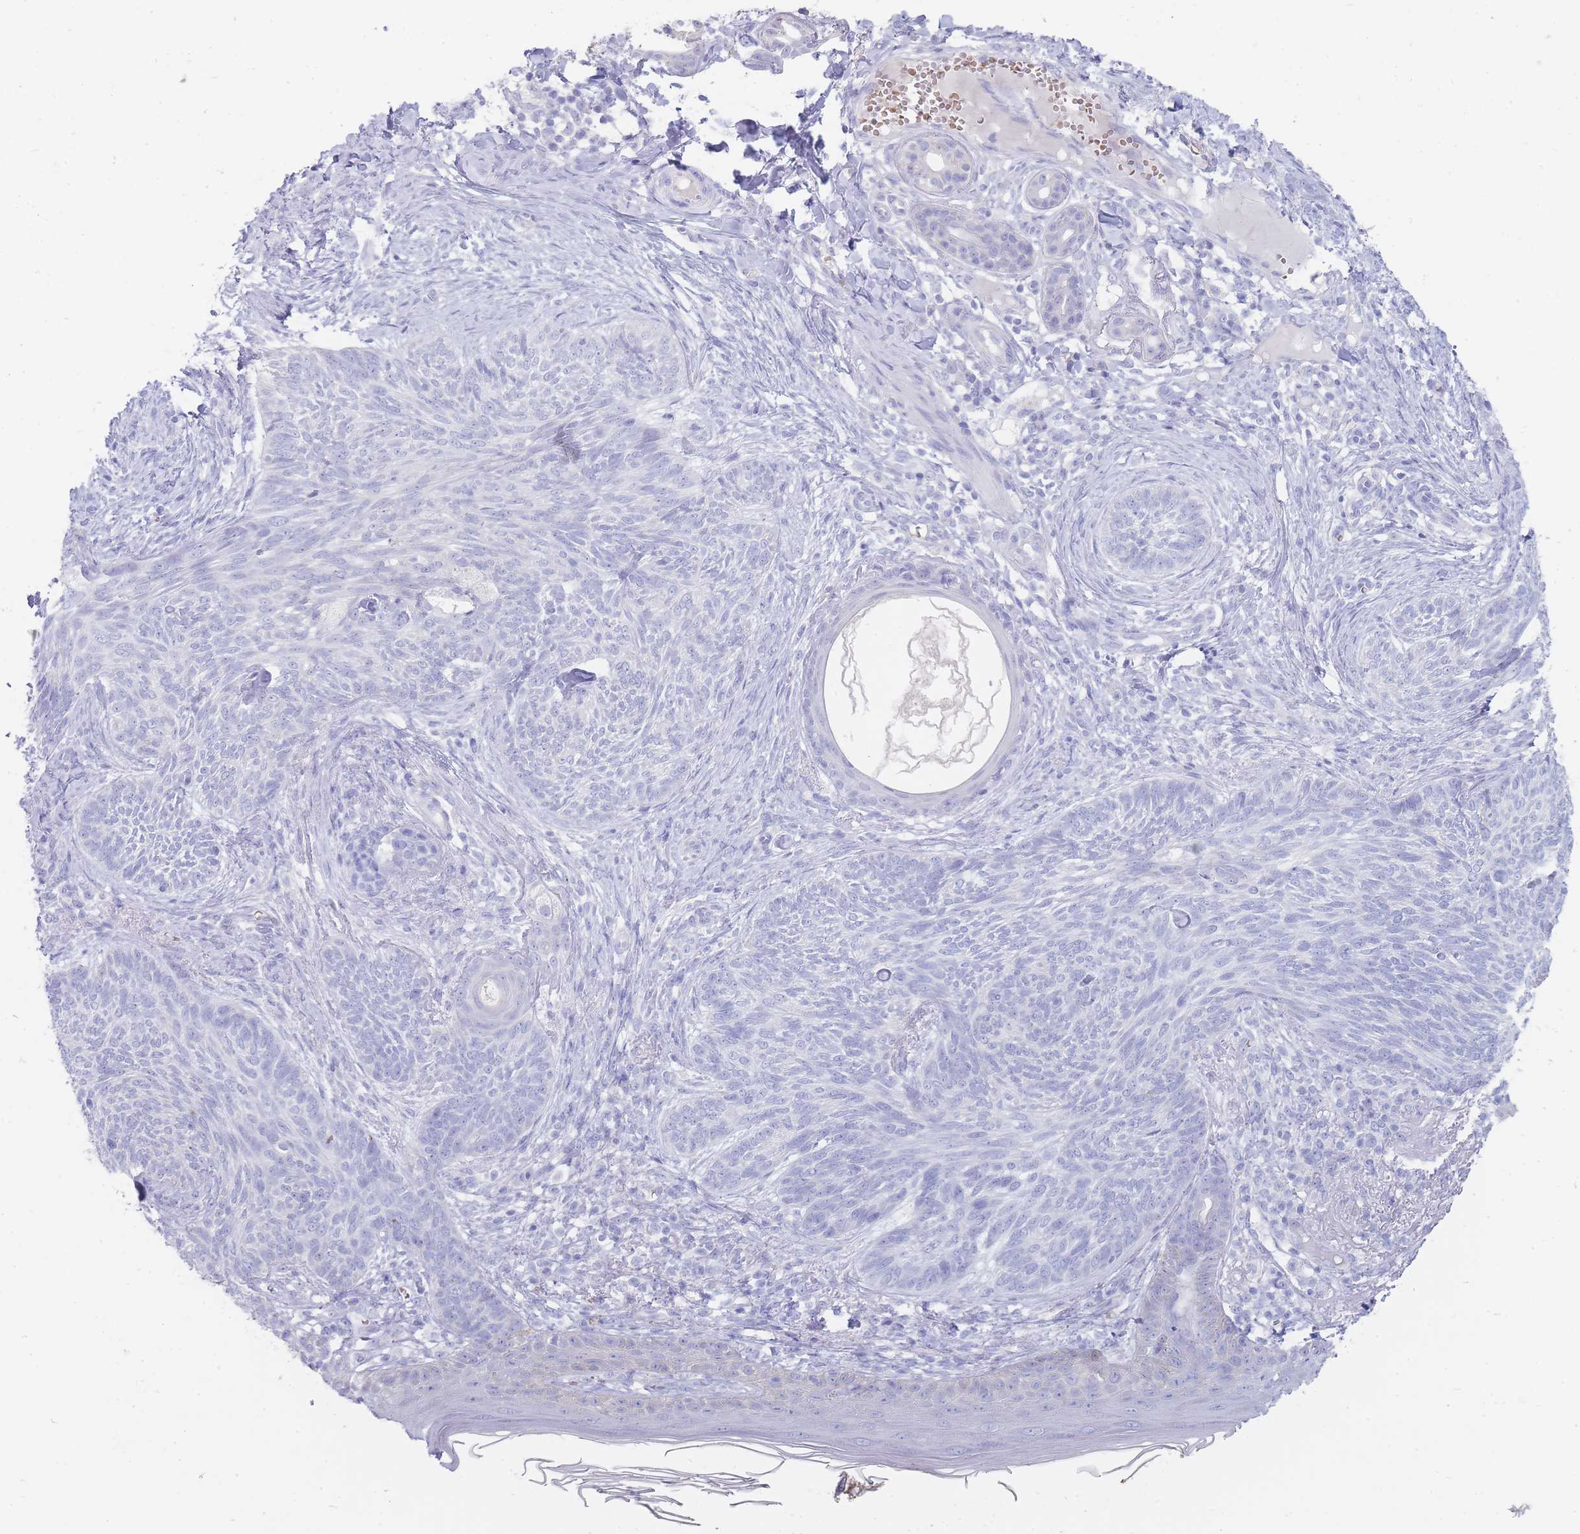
{"staining": {"intensity": "negative", "quantity": "none", "location": "none"}, "tissue": "skin cancer", "cell_type": "Tumor cells", "image_type": "cancer", "snomed": [{"axis": "morphology", "description": "Basal cell carcinoma"}, {"axis": "topography", "description": "Skin"}], "caption": "Protein analysis of skin cancer (basal cell carcinoma) reveals no significant expression in tumor cells.", "gene": "HBG2", "patient": {"sex": "male", "age": 73}}